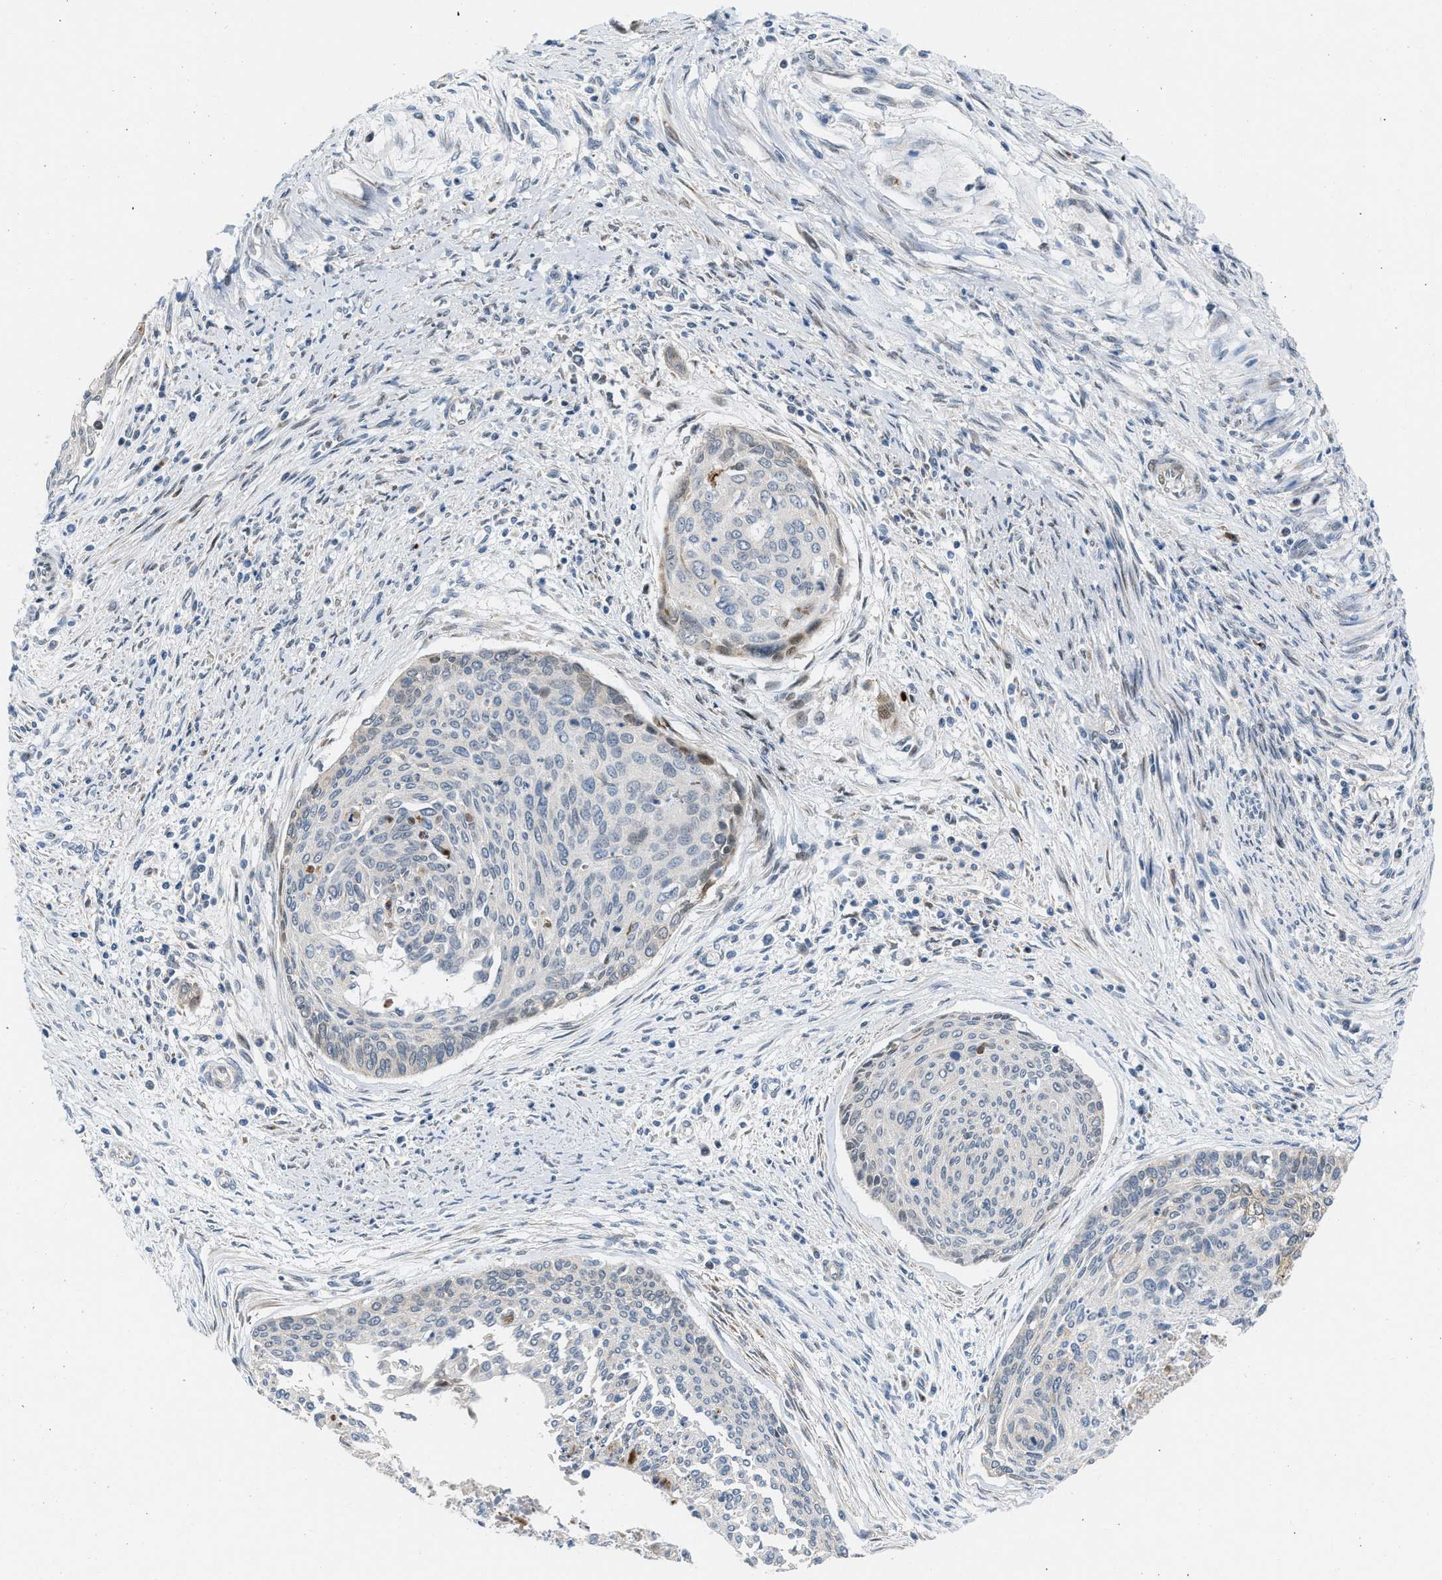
{"staining": {"intensity": "negative", "quantity": "none", "location": "none"}, "tissue": "cervical cancer", "cell_type": "Tumor cells", "image_type": "cancer", "snomed": [{"axis": "morphology", "description": "Squamous cell carcinoma, NOS"}, {"axis": "topography", "description": "Cervix"}], "caption": "Tumor cells are negative for brown protein staining in cervical cancer. (DAB (3,3'-diaminobenzidine) IHC with hematoxylin counter stain).", "gene": "DIPK1A", "patient": {"sex": "female", "age": 55}}